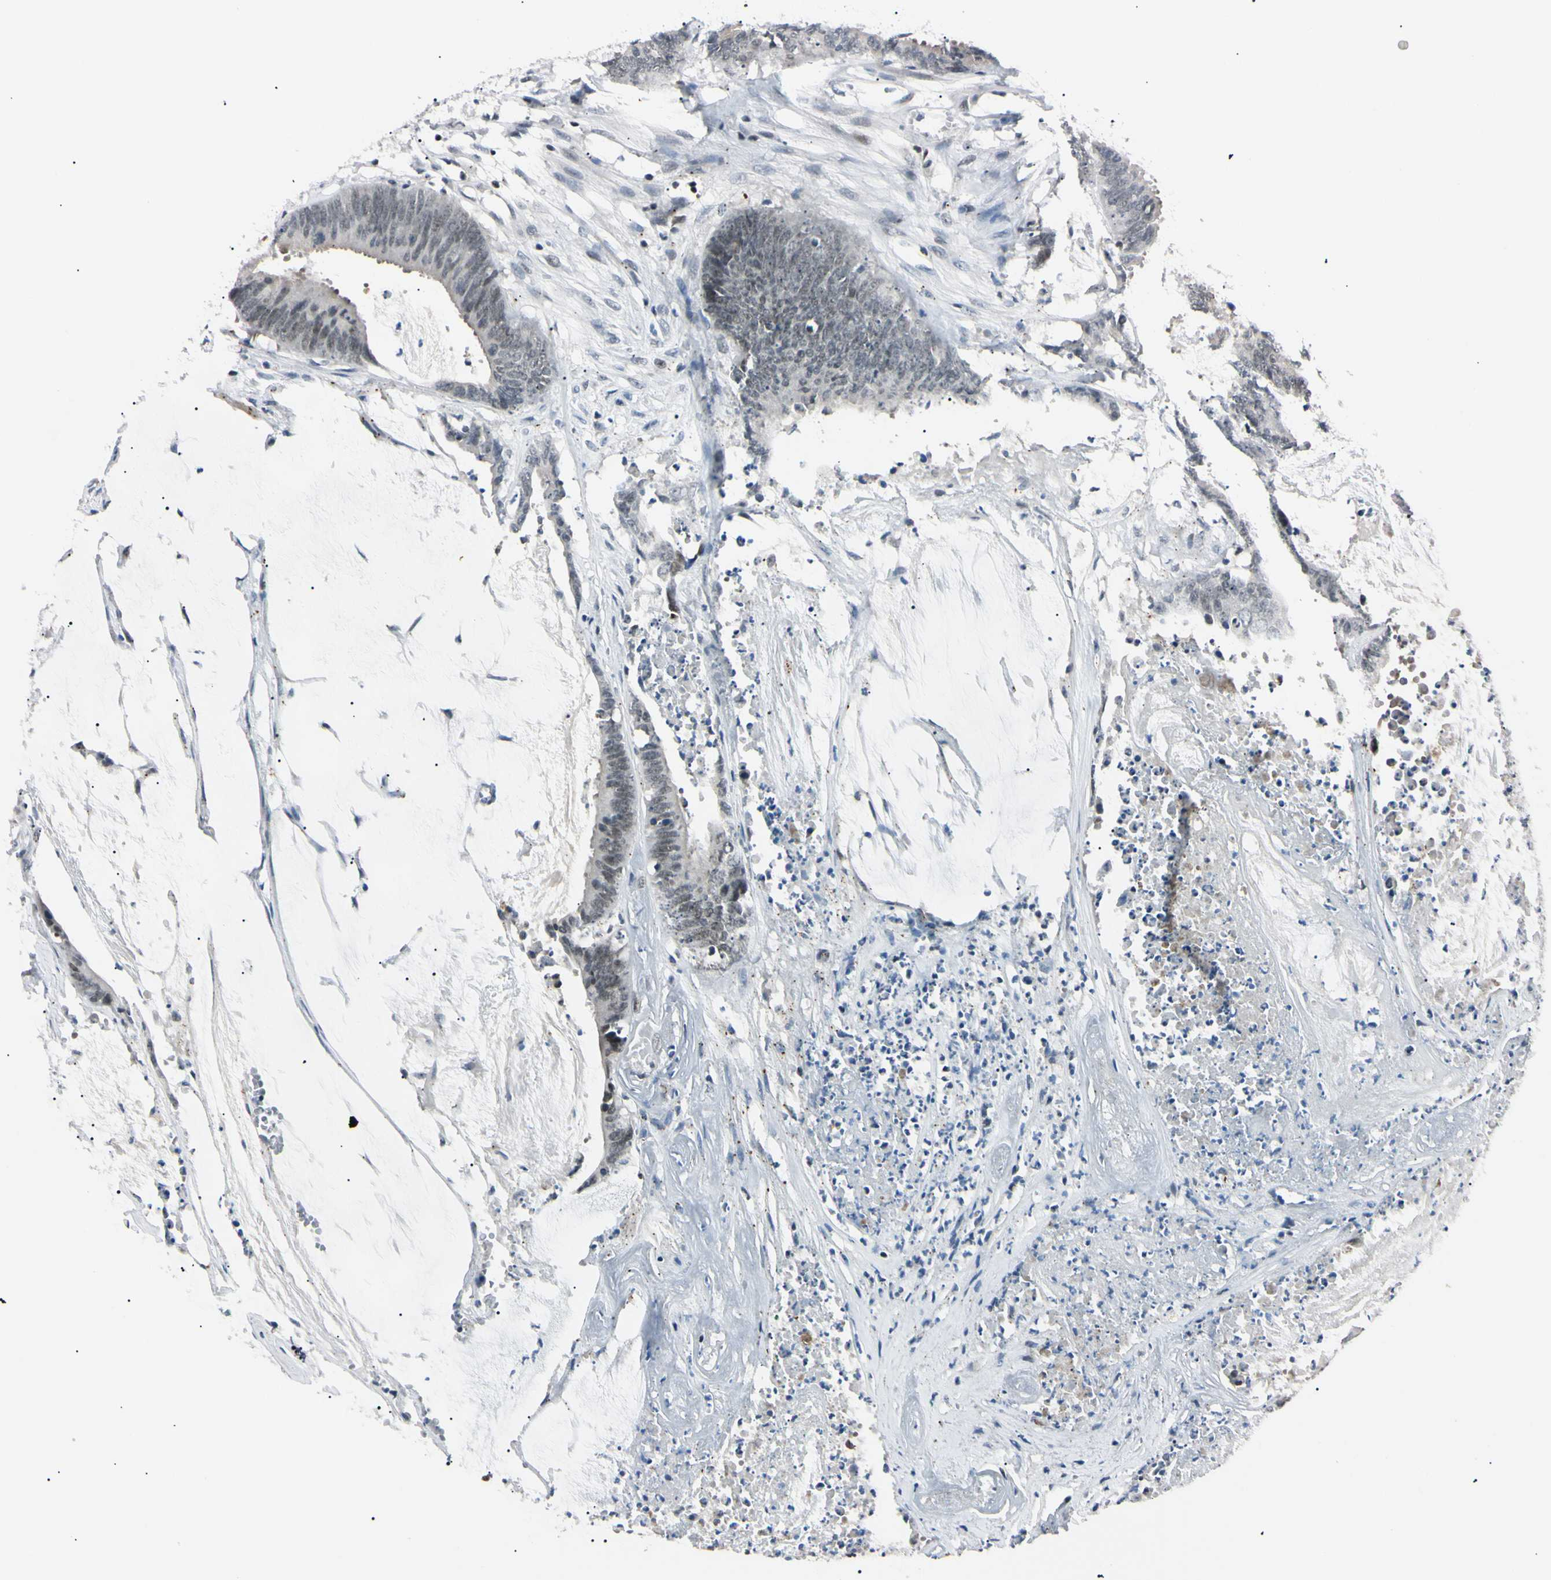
{"staining": {"intensity": "negative", "quantity": "none", "location": "none"}, "tissue": "colorectal cancer", "cell_type": "Tumor cells", "image_type": "cancer", "snomed": [{"axis": "morphology", "description": "Adenocarcinoma, NOS"}, {"axis": "topography", "description": "Rectum"}], "caption": "Tumor cells are negative for protein expression in human adenocarcinoma (colorectal). Nuclei are stained in blue.", "gene": "C1orf174", "patient": {"sex": "female", "age": 66}}